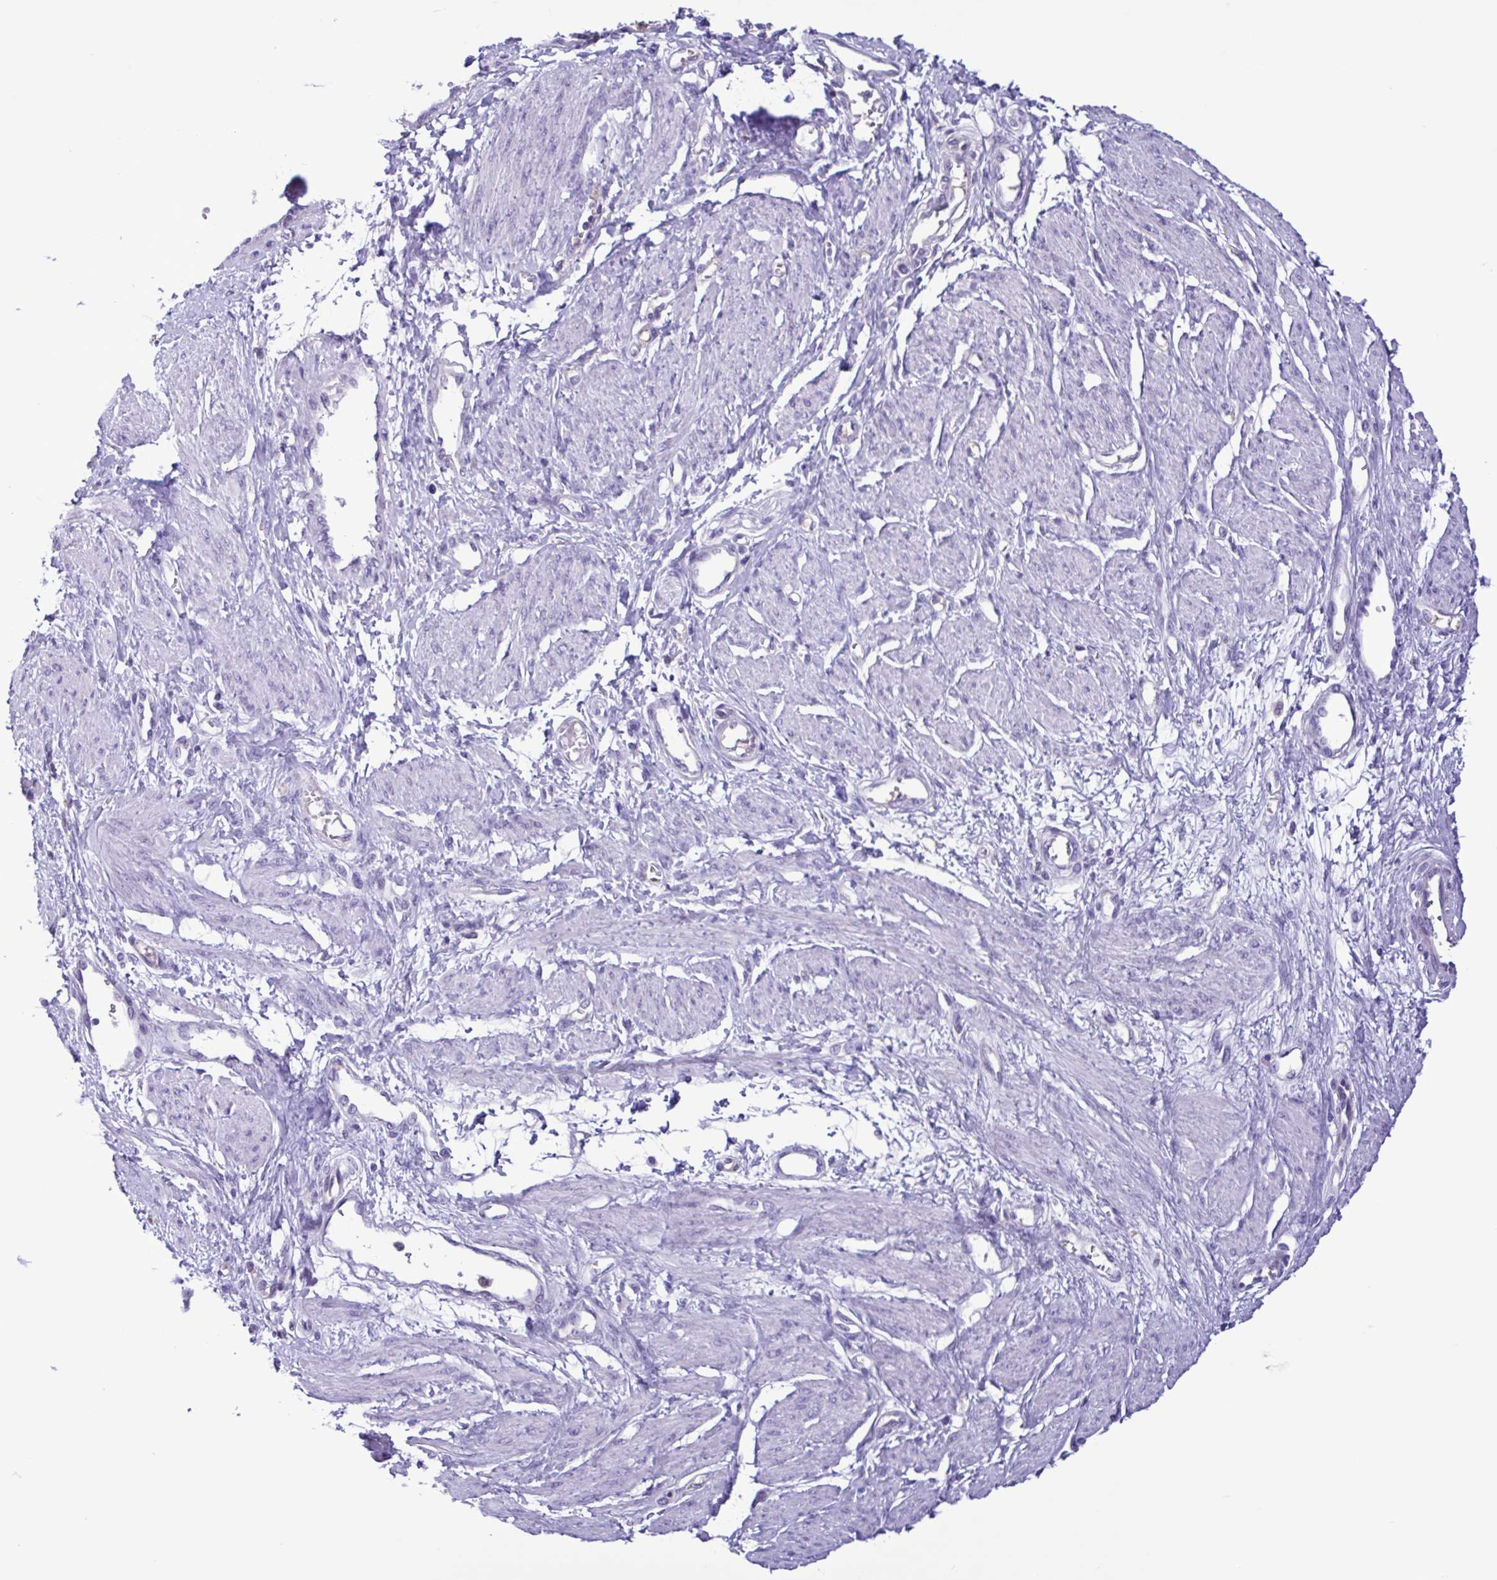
{"staining": {"intensity": "negative", "quantity": "none", "location": "none"}, "tissue": "smooth muscle", "cell_type": "Smooth muscle cells", "image_type": "normal", "snomed": [{"axis": "morphology", "description": "Normal tissue, NOS"}, {"axis": "topography", "description": "Smooth muscle"}, {"axis": "topography", "description": "Uterus"}], "caption": "Smooth muscle cells are negative for protein expression in normal human smooth muscle. (DAB IHC with hematoxylin counter stain).", "gene": "CBY2", "patient": {"sex": "female", "age": 39}}